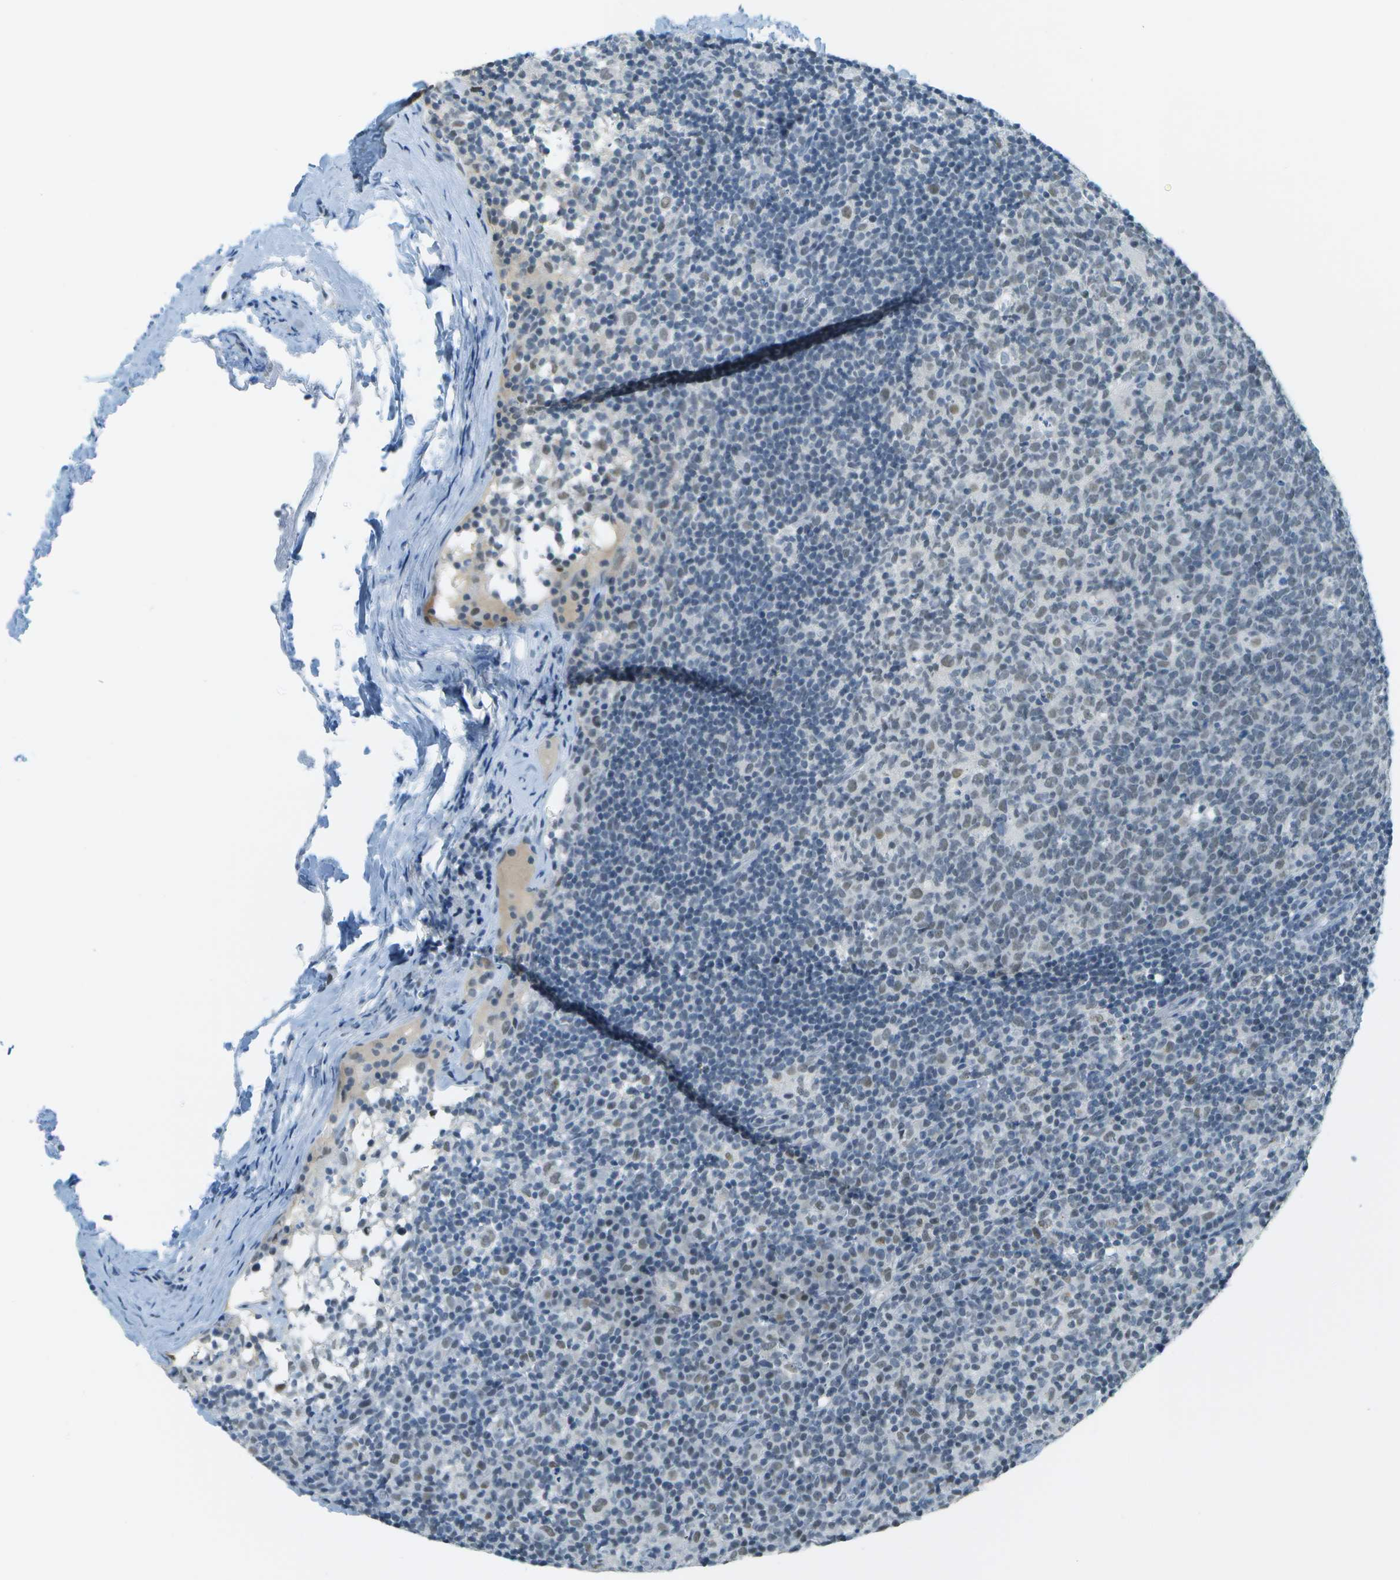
{"staining": {"intensity": "weak", "quantity": "25%-75%", "location": "nuclear"}, "tissue": "lymph node", "cell_type": "Germinal center cells", "image_type": "normal", "snomed": [{"axis": "morphology", "description": "Normal tissue, NOS"}, {"axis": "morphology", "description": "Inflammation, NOS"}, {"axis": "topography", "description": "Lymph node"}], "caption": "Germinal center cells demonstrate weak nuclear expression in about 25%-75% of cells in benign lymph node. Nuclei are stained in blue.", "gene": "NEK11", "patient": {"sex": "male", "age": 55}}